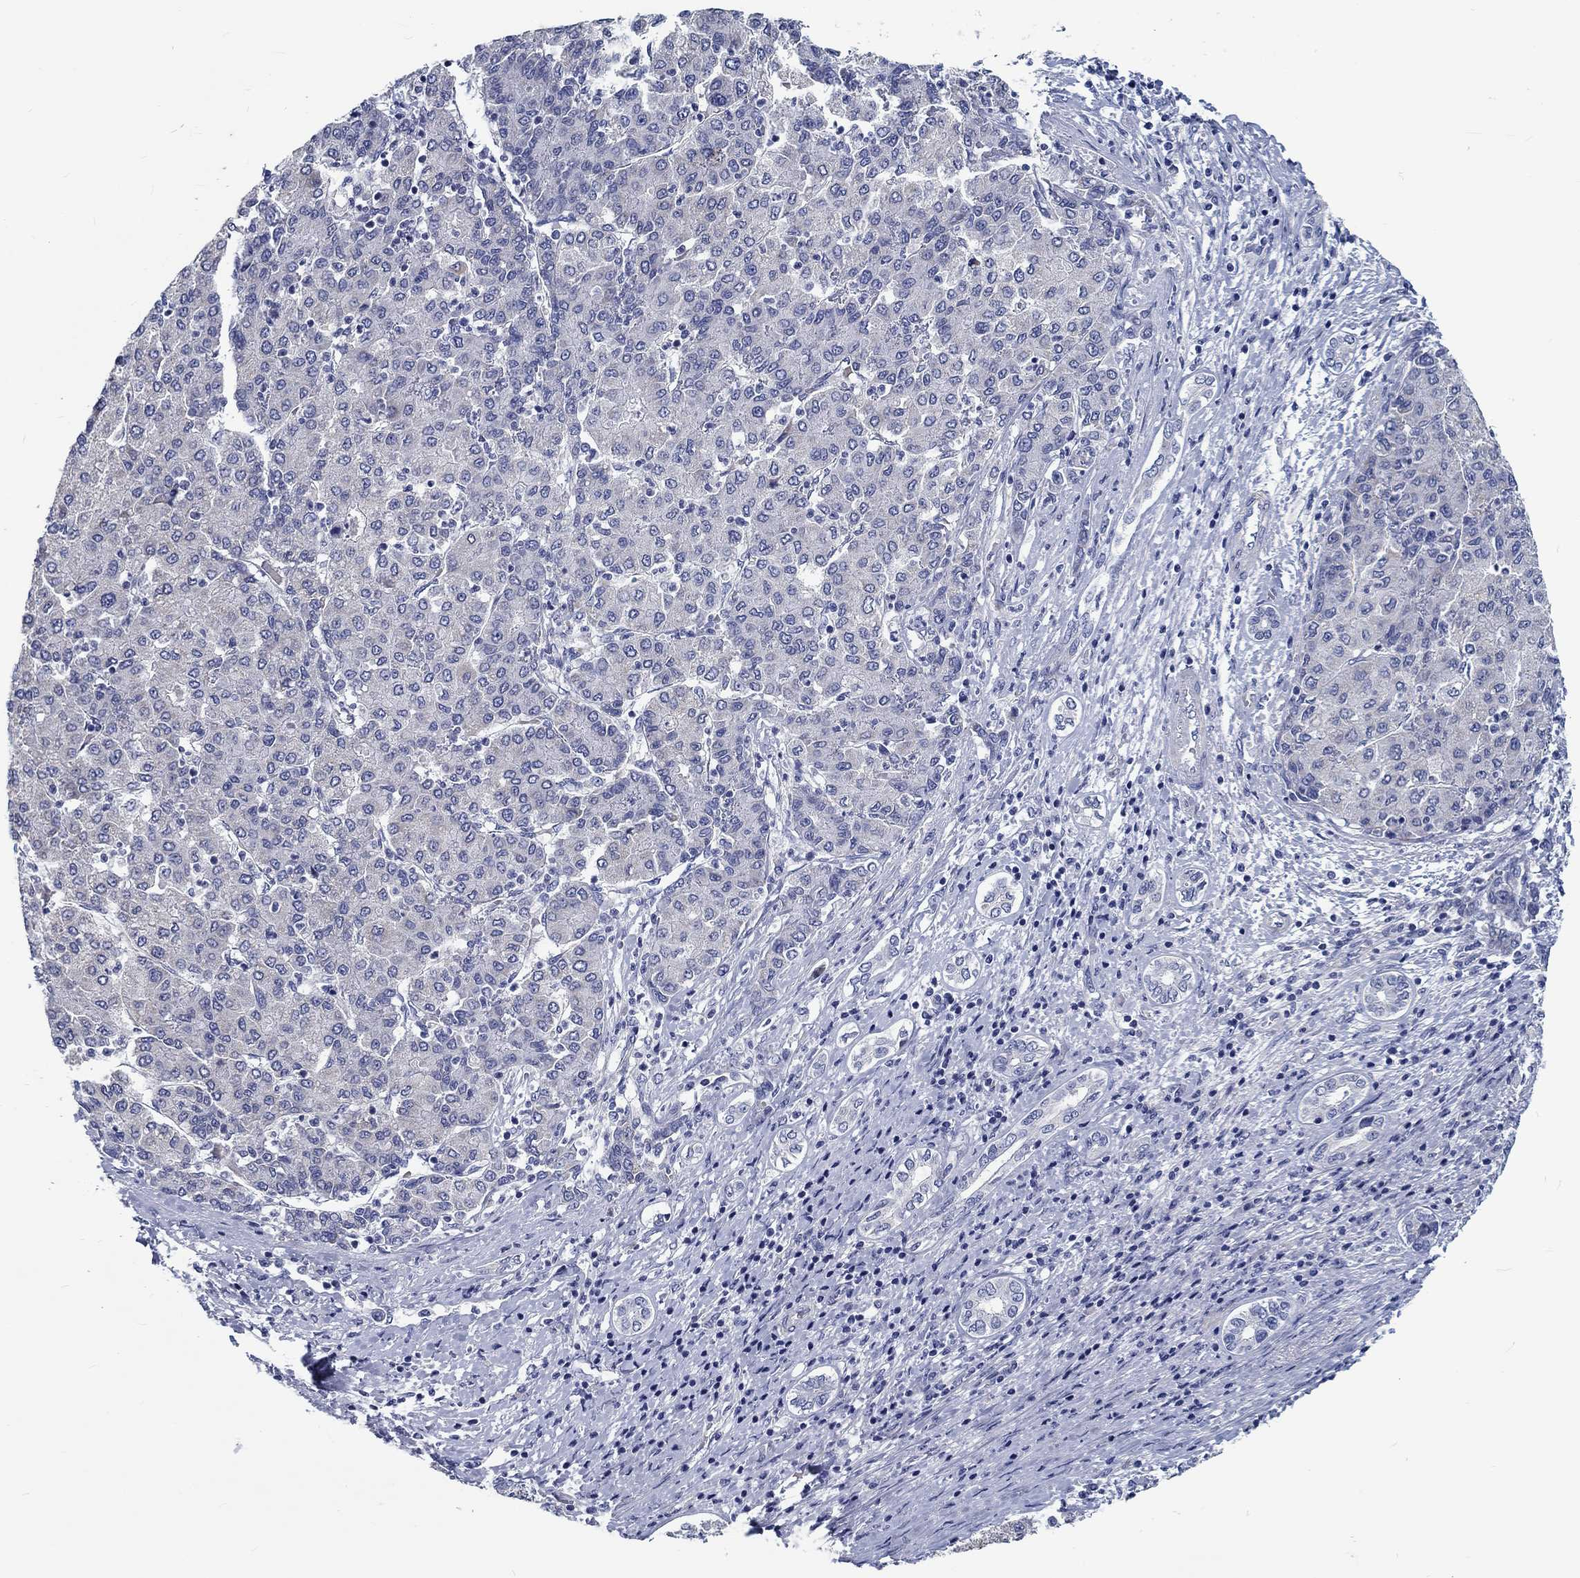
{"staining": {"intensity": "negative", "quantity": "none", "location": "none"}, "tissue": "liver cancer", "cell_type": "Tumor cells", "image_type": "cancer", "snomed": [{"axis": "morphology", "description": "Carcinoma, Hepatocellular, NOS"}, {"axis": "topography", "description": "Liver"}], "caption": "Immunohistochemistry (IHC) photomicrograph of human liver cancer (hepatocellular carcinoma) stained for a protein (brown), which exhibits no staining in tumor cells. Nuclei are stained in blue.", "gene": "MYBPC1", "patient": {"sex": "male", "age": 65}}